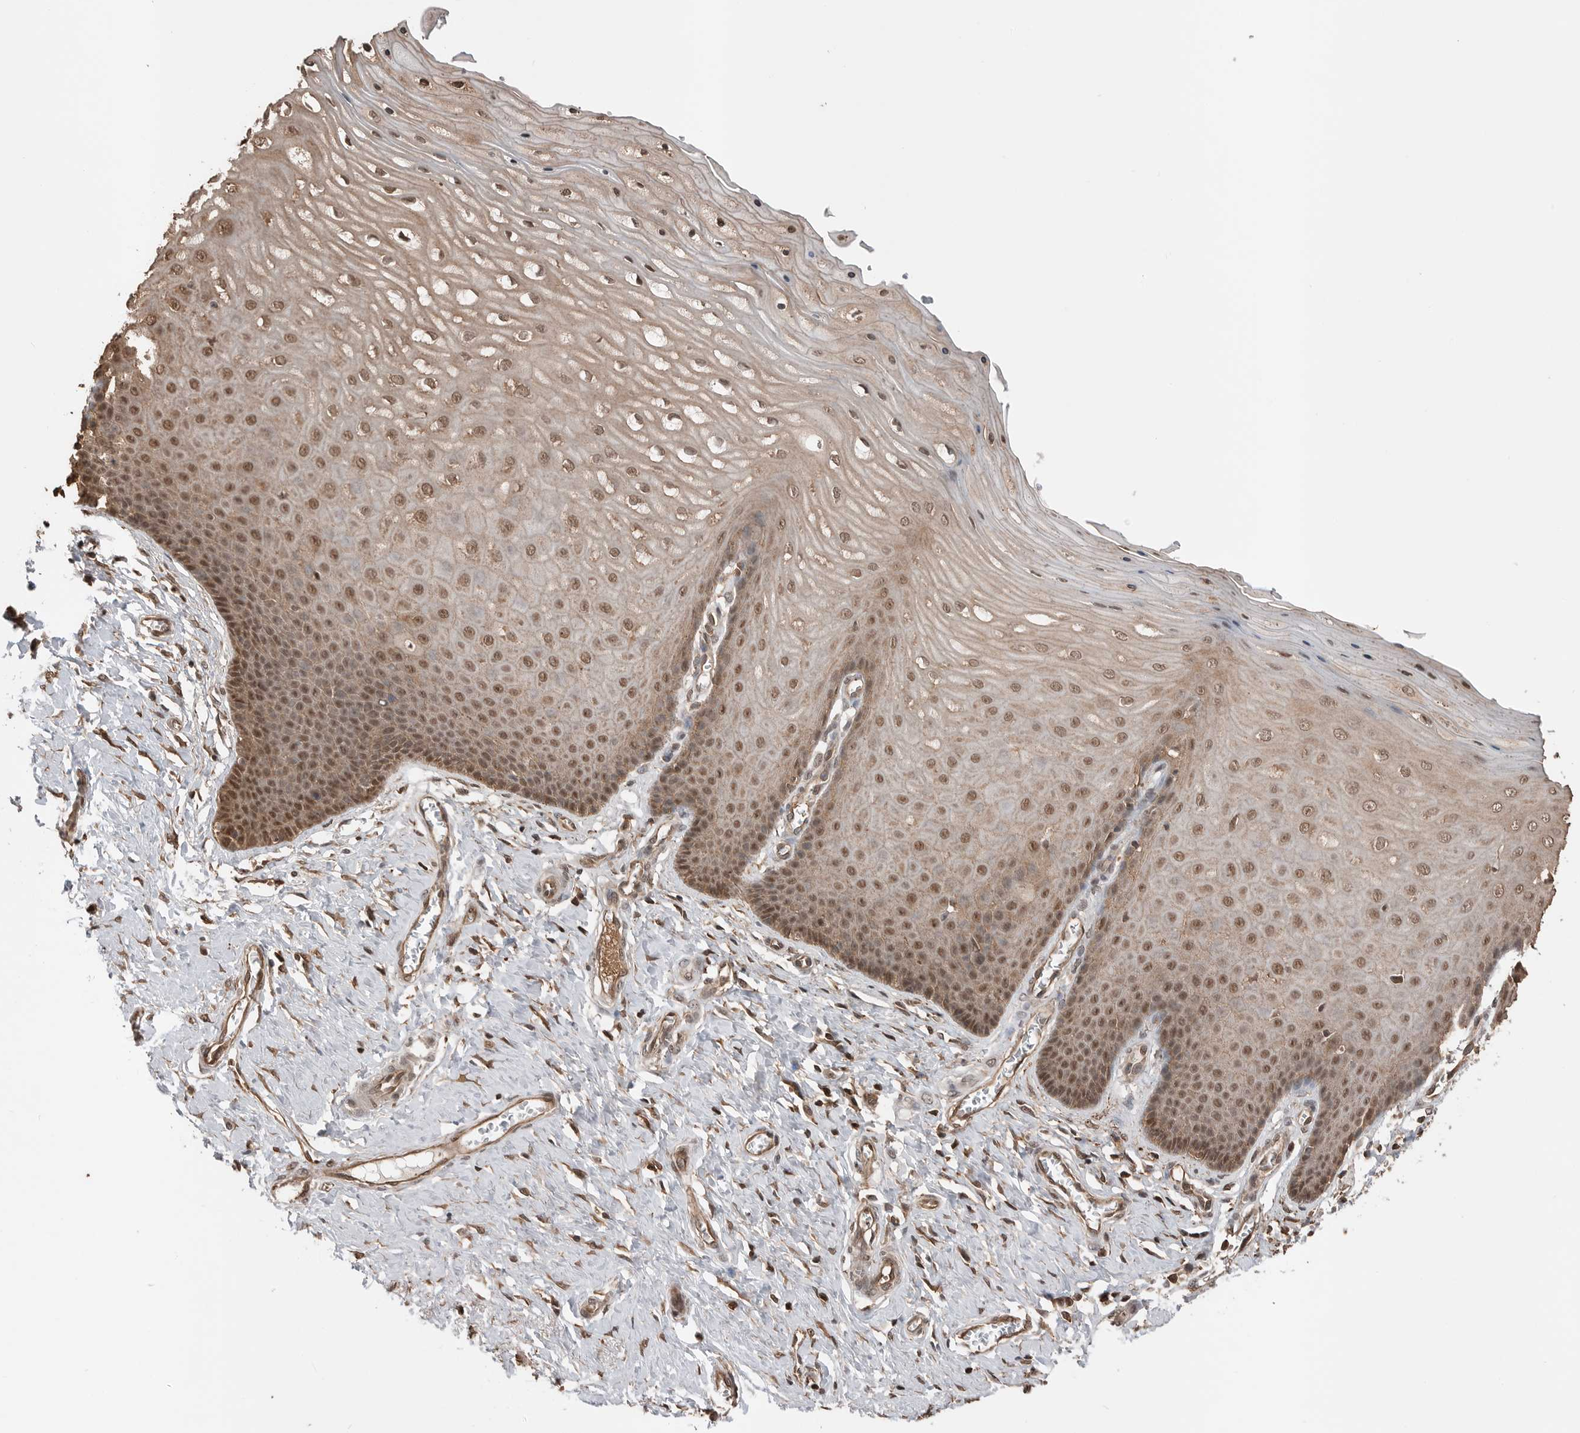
{"staining": {"intensity": "moderate", "quantity": ">75%", "location": "cytoplasmic/membranous,nuclear"}, "tissue": "cervix", "cell_type": "Squamous epithelial cells", "image_type": "normal", "snomed": [{"axis": "morphology", "description": "Normal tissue, NOS"}, {"axis": "topography", "description": "Cervix"}], "caption": "Protein staining reveals moderate cytoplasmic/membranous,nuclear staining in approximately >75% of squamous epithelial cells in benign cervix. The staining was performed using DAB (3,3'-diaminobenzidine), with brown indicating positive protein expression. Nuclei are stained blue with hematoxylin.", "gene": "PEAK1", "patient": {"sex": "female", "age": 55}}